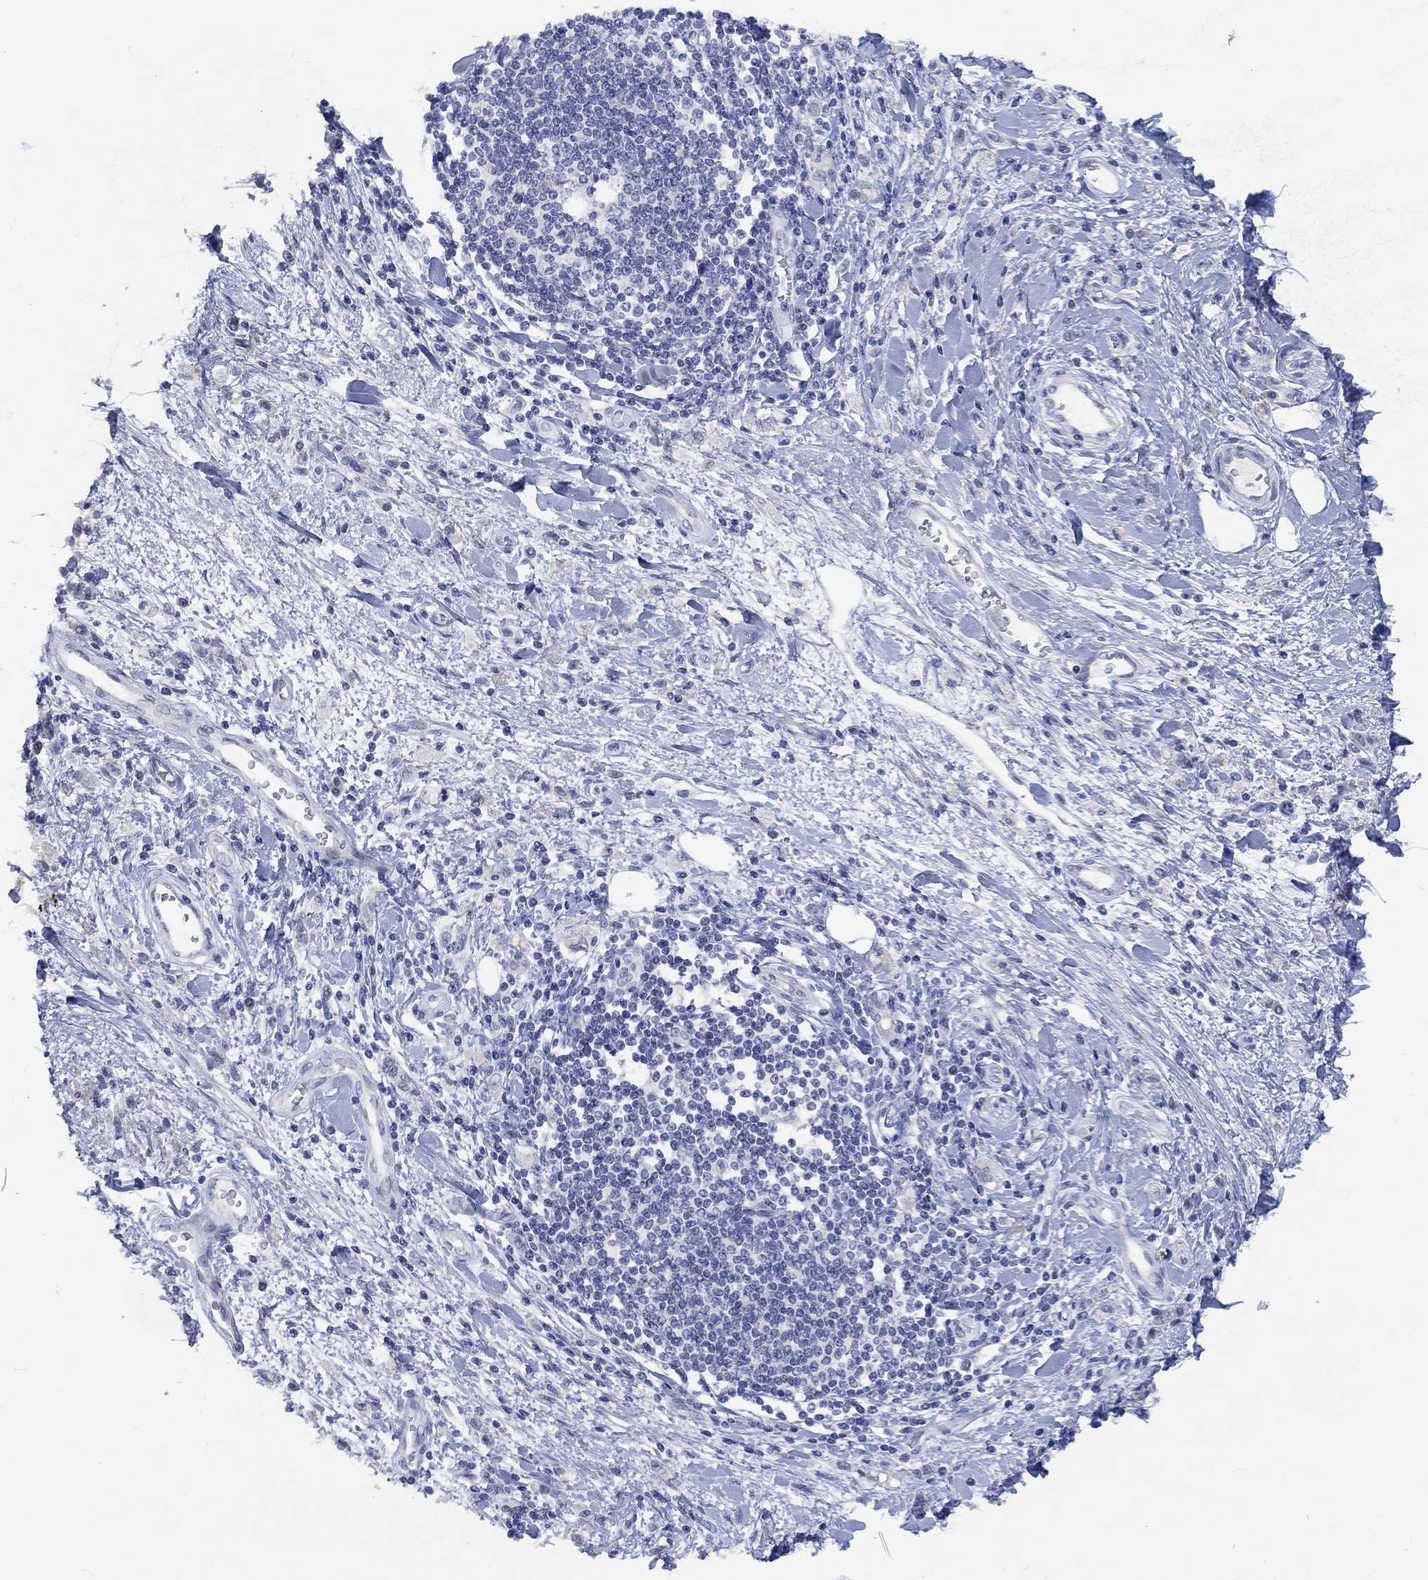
{"staining": {"intensity": "negative", "quantity": "none", "location": "none"}, "tissue": "stomach cancer", "cell_type": "Tumor cells", "image_type": "cancer", "snomed": [{"axis": "morphology", "description": "Adenocarcinoma, NOS"}, {"axis": "topography", "description": "Stomach"}], "caption": "Immunohistochemical staining of stomach adenocarcinoma demonstrates no significant staining in tumor cells. Nuclei are stained in blue.", "gene": "DLK1", "patient": {"sex": "male", "age": 77}}